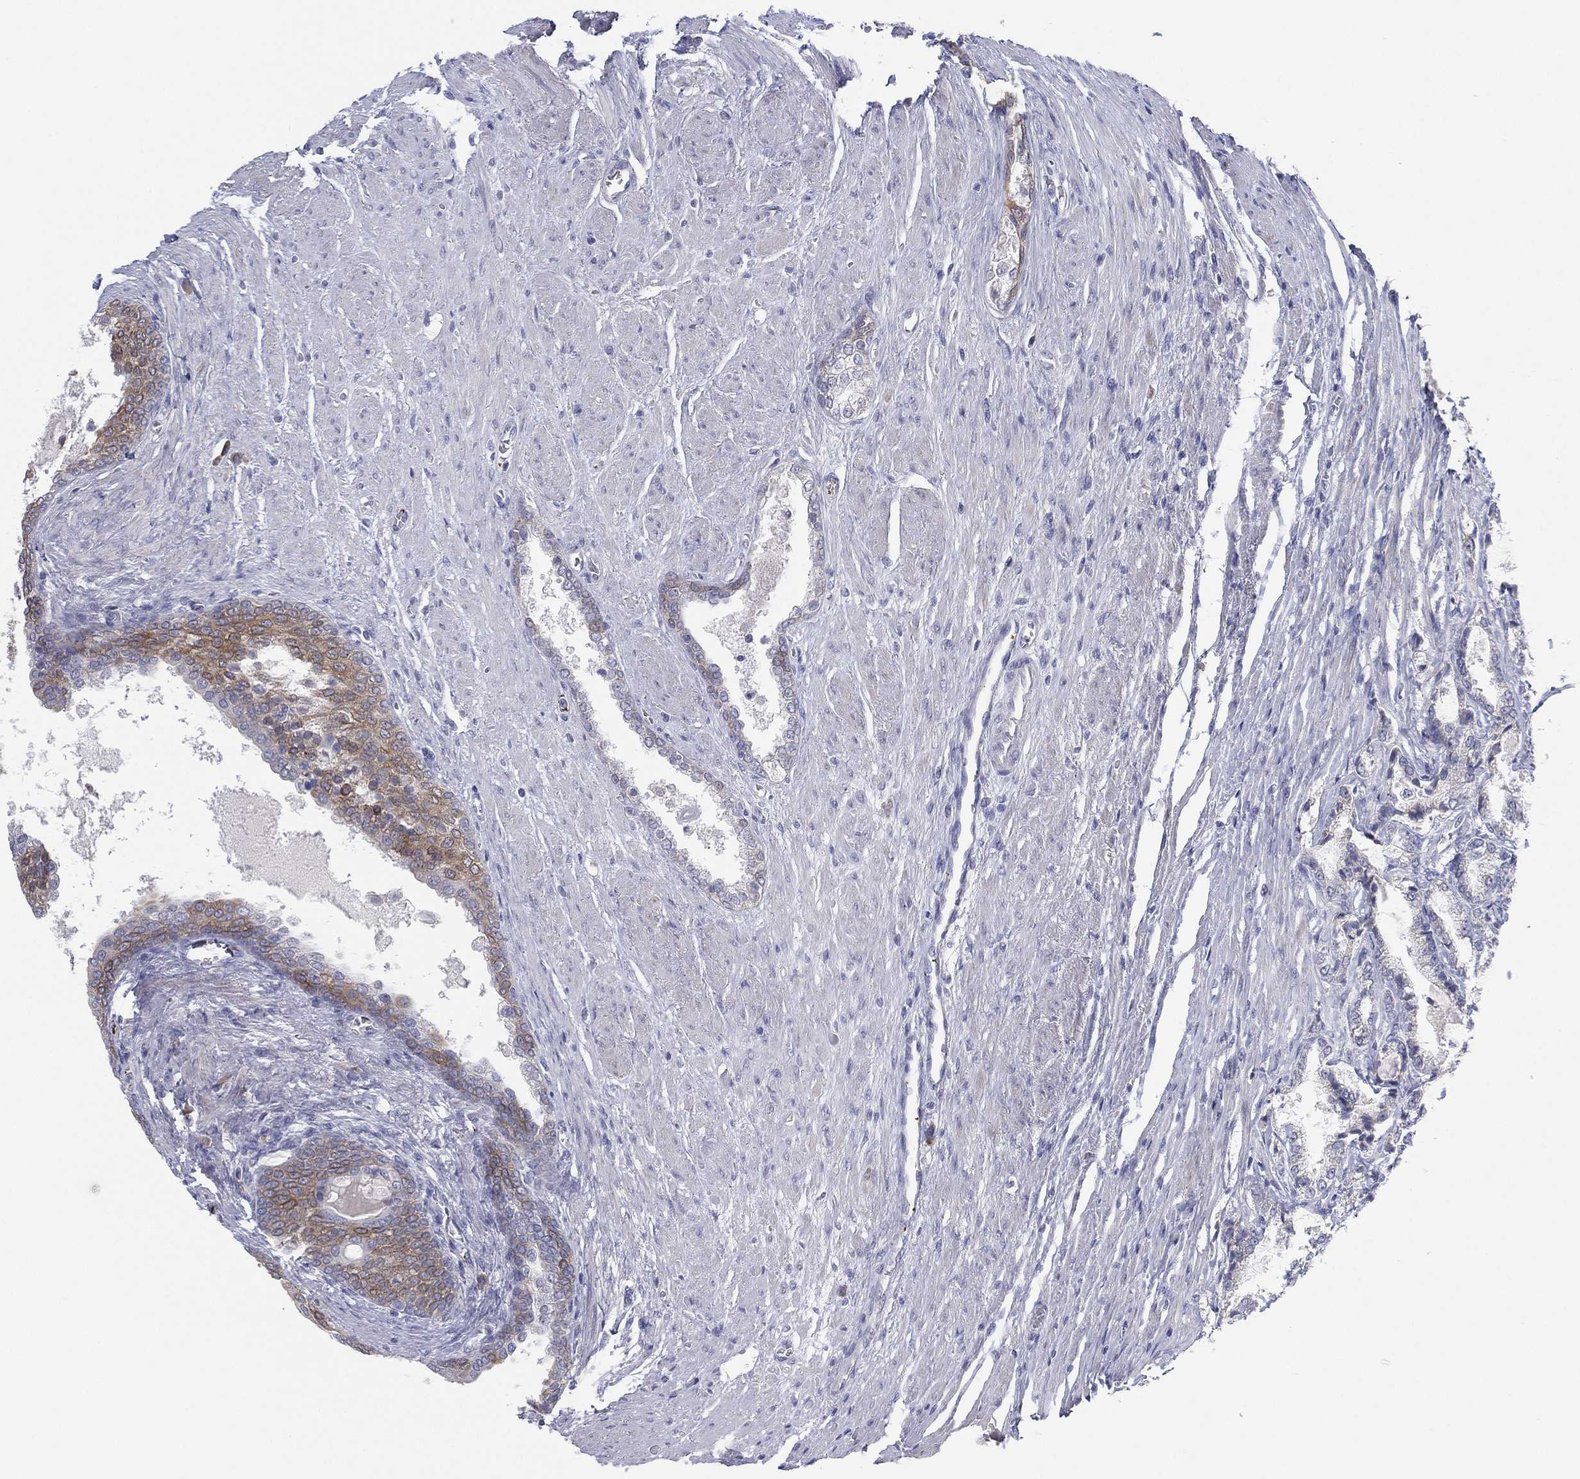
{"staining": {"intensity": "weak", "quantity": "<25%", "location": "cytoplasmic/membranous"}, "tissue": "prostate cancer", "cell_type": "Tumor cells", "image_type": "cancer", "snomed": [{"axis": "morphology", "description": "Adenocarcinoma, NOS"}, {"axis": "topography", "description": "Prostate and seminal vesicle, NOS"}, {"axis": "topography", "description": "Prostate"}], "caption": "Tumor cells are negative for protein expression in human prostate cancer. (Stains: DAB immunohistochemistry (IHC) with hematoxylin counter stain, Microscopy: brightfield microscopy at high magnification).", "gene": "TMEM40", "patient": {"sex": "male", "age": 62}}